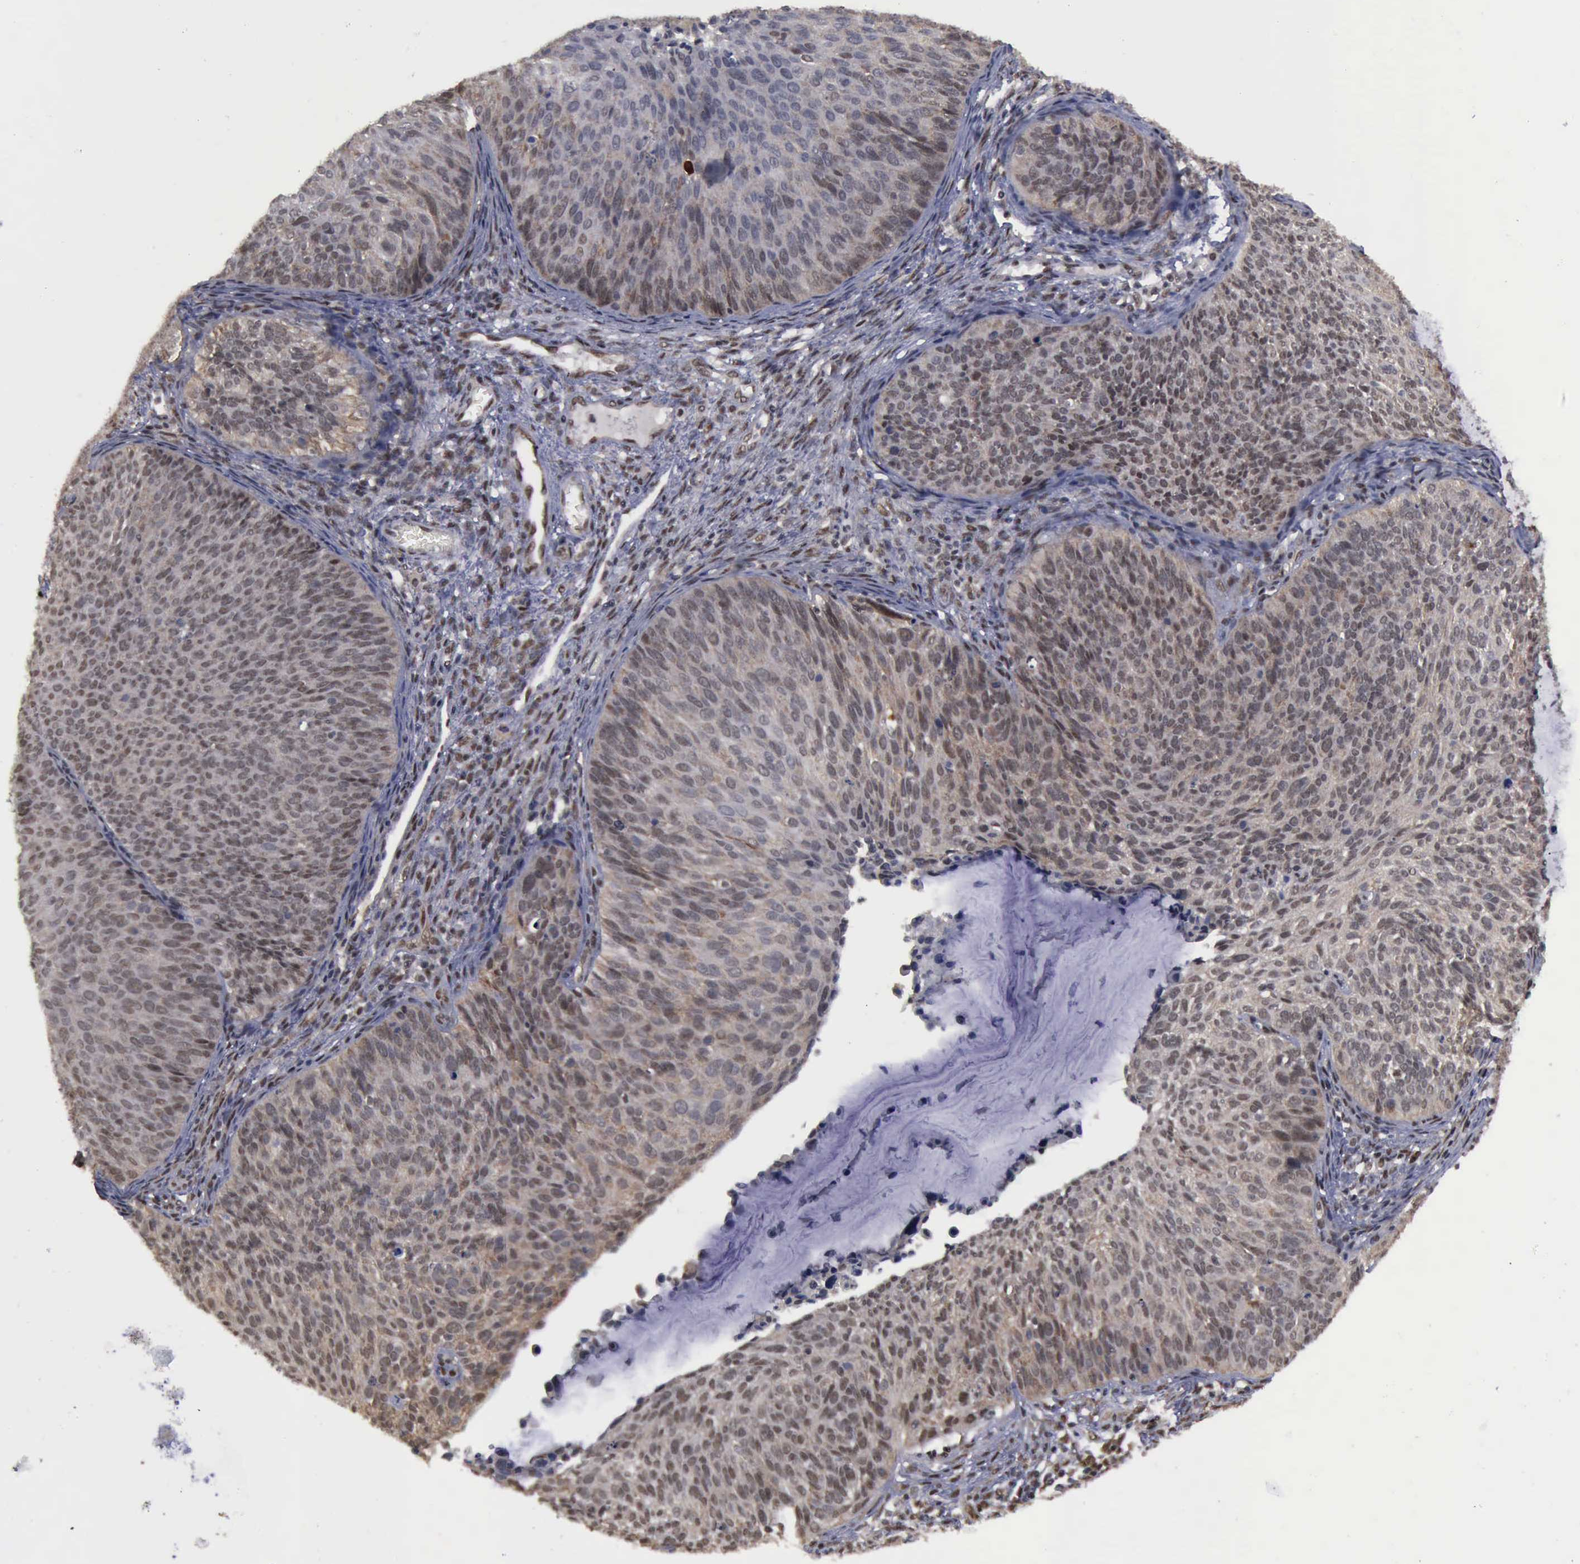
{"staining": {"intensity": "weak", "quantity": ">75%", "location": "cytoplasmic/membranous,nuclear"}, "tissue": "cervical cancer", "cell_type": "Tumor cells", "image_type": "cancer", "snomed": [{"axis": "morphology", "description": "Squamous cell carcinoma, NOS"}, {"axis": "topography", "description": "Cervix"}], "caption": "This is an image of immunohistochemistry (IHC) staining of squamous cell carcinoma (cervical), which shows weak staining in the cytoplasmic/membranous and nuclear of tumor cells.", "gene": "RTCB", "patient": {"sex": "female", "age": 36}}